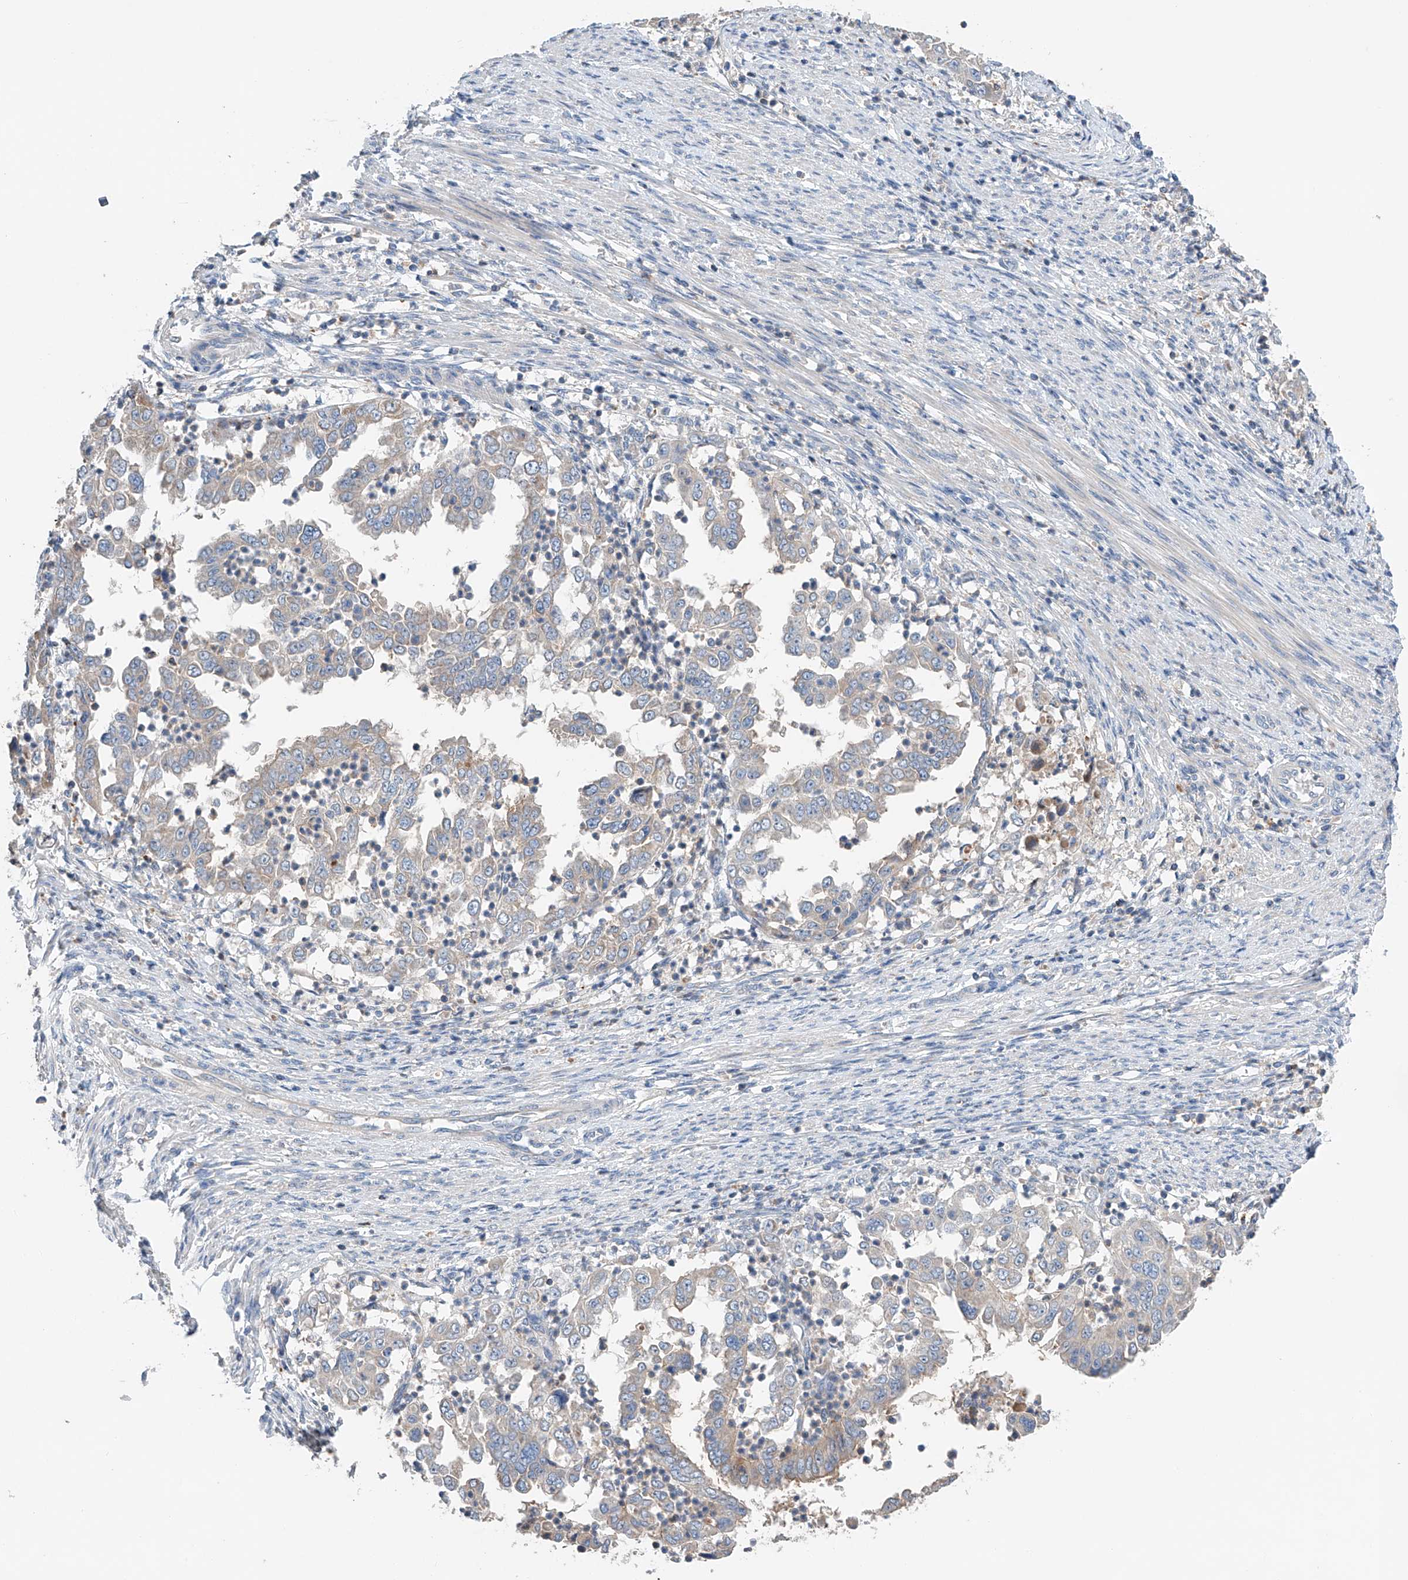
{"staining": {"intensity": "negative", "quantity": "none", "location": "none"}, "tissue": "endometrial cancer", "cell_type": "Tumor cells", "image_type": "cancer", "snomed": [{"axis": "morphology", "description": "Adenocarcinoma, NOS"}, {"axis": "topography", "description": "Endometrium"}], "caption": "Immunohistochemistry (IHC) histopathology image of endometrial cancer (adenocarcinoma) stained for a protein (brown), which demonstrates no staining in tumor cells. The staining was performed using DAB to visualize the protein expression in brown, while the nuclei were stained in blue with hematoxylin (Magnification: 20x).", "gene": "GPC4", "patient": {"sex": "female", "age": 85}}